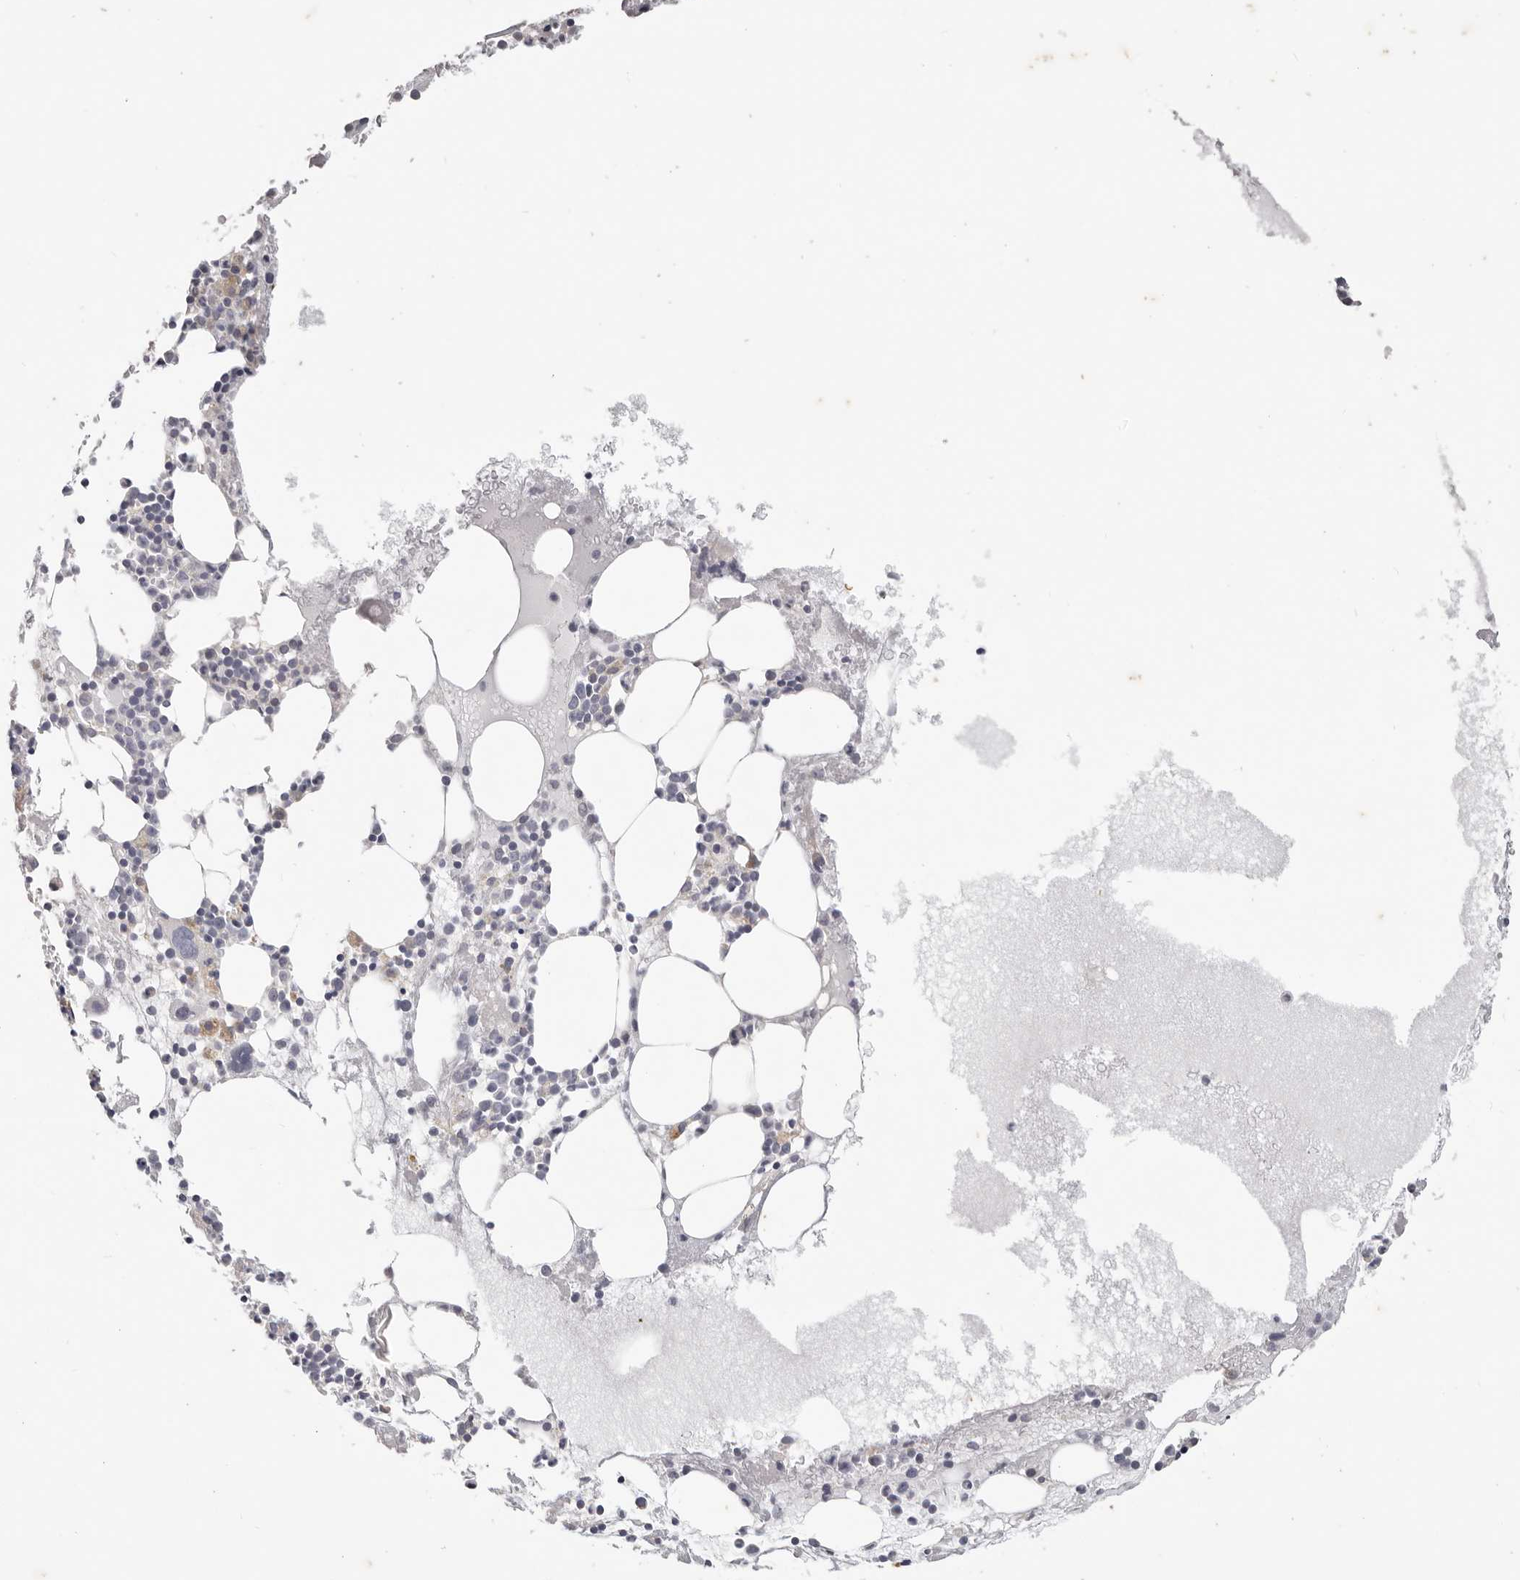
{"staining": {"intensity": "weak", "quantity": "<25%", "location": "cytoplasmic/membranous"}, "tissue": "bone marrow", "cell_type": "Hematopoietic cells", "image_type": "normal", "snomed": [{"axis": "morphology", "description": "Normal tissue, NOS"}, {"axis": "topography", "description": "Bone marrow"}], "caption": "DAB immunohistochemical staining of benign human bone marrow shows no significant staining in hematopoietic cells. The staining was performed using DAB to visualize the protein expression in brown, while the nuclei were stained in blue with hematoxylin (Magnification: 20x).", "gene": "WDR77", "patient": {"sex": "female", "age": 52}}